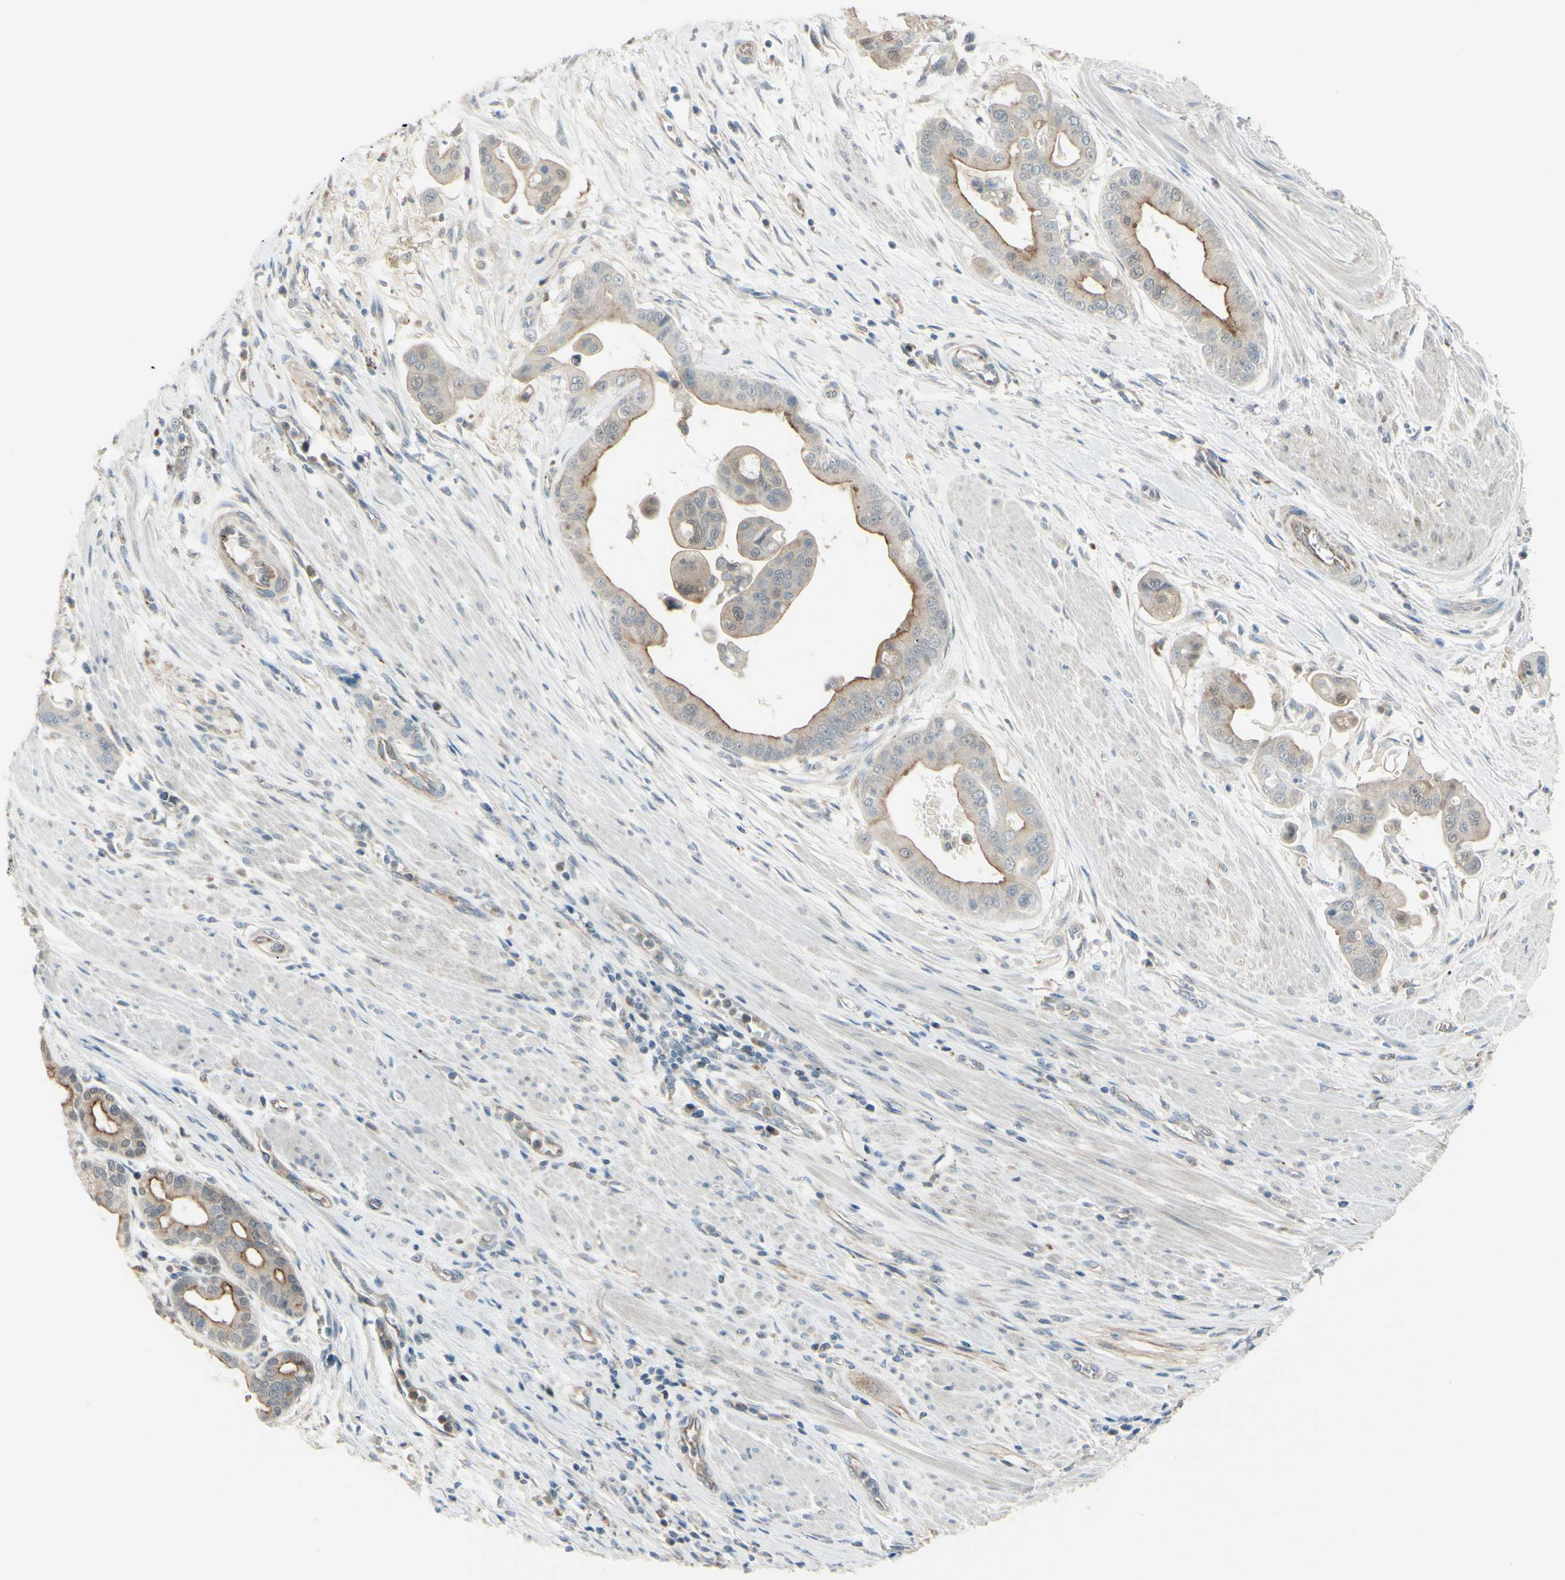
{"staining": {"intensity": "weak", "quantity": "25%-75%", "location": "cytoplasmic/membranous"}, "tissue": "pancreatic cancer", "cell_type": "Tumor cells", "image_type": "cancer", "snomed": [{"axis": "morphology", "description": "Adenocarcinoma, NOS"}, {"axis": "topography", "description": "Pancreas"}], "caption": "Adenocarcinoma (pancreatic) was stained to show a protein in brown. There is low levels of weak cytoplasmic/membranous expression in approximately 25%-75% of tumor cells.", "gene": "LMTK2", "patient": {"sex": "female", "age": 75}}